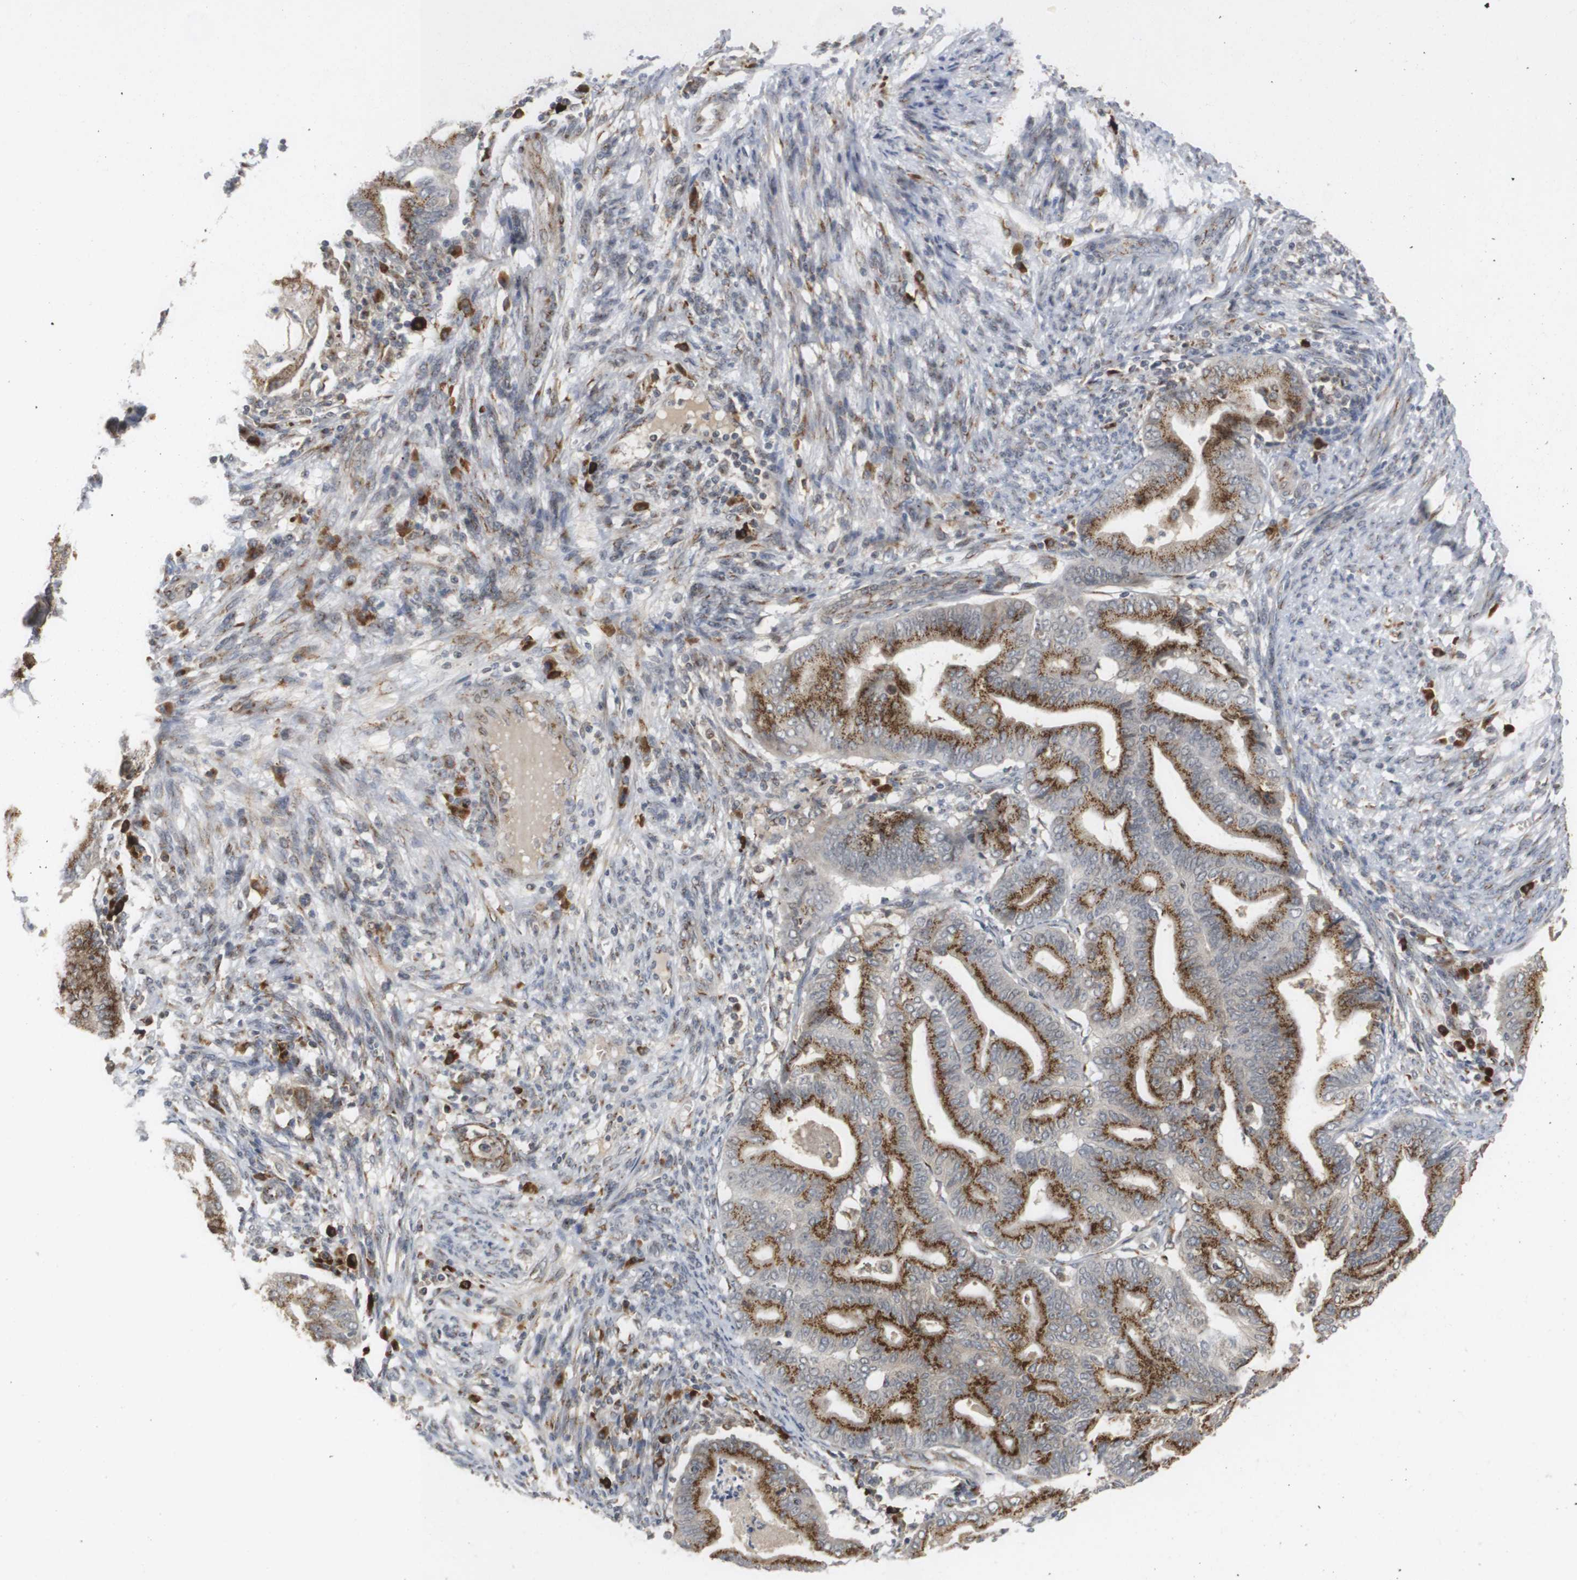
{"staining": {"intensity": "moderate", "quantity": ">75%", "location": "cytoplasmic/membranous"}, "tissue": "endometrial cancer", "cell_type": "Tumor cells", "image_type": "cancer", "snomed": [{"axis": "morphology", "description": "Adenocarcinoma, NOS"}, {"axis": "topography", "description": "Endometrium"}], "caption": "Immunohistochemistry (DAB) staining of human endometrial cancer (adenocarcinoma) demonstrates moderate cytoplasmic/membranous protein staining in about >75% of tumor cells.", "gene": "ZFPL1", "patient": {"sex": "female", "age": 79}}